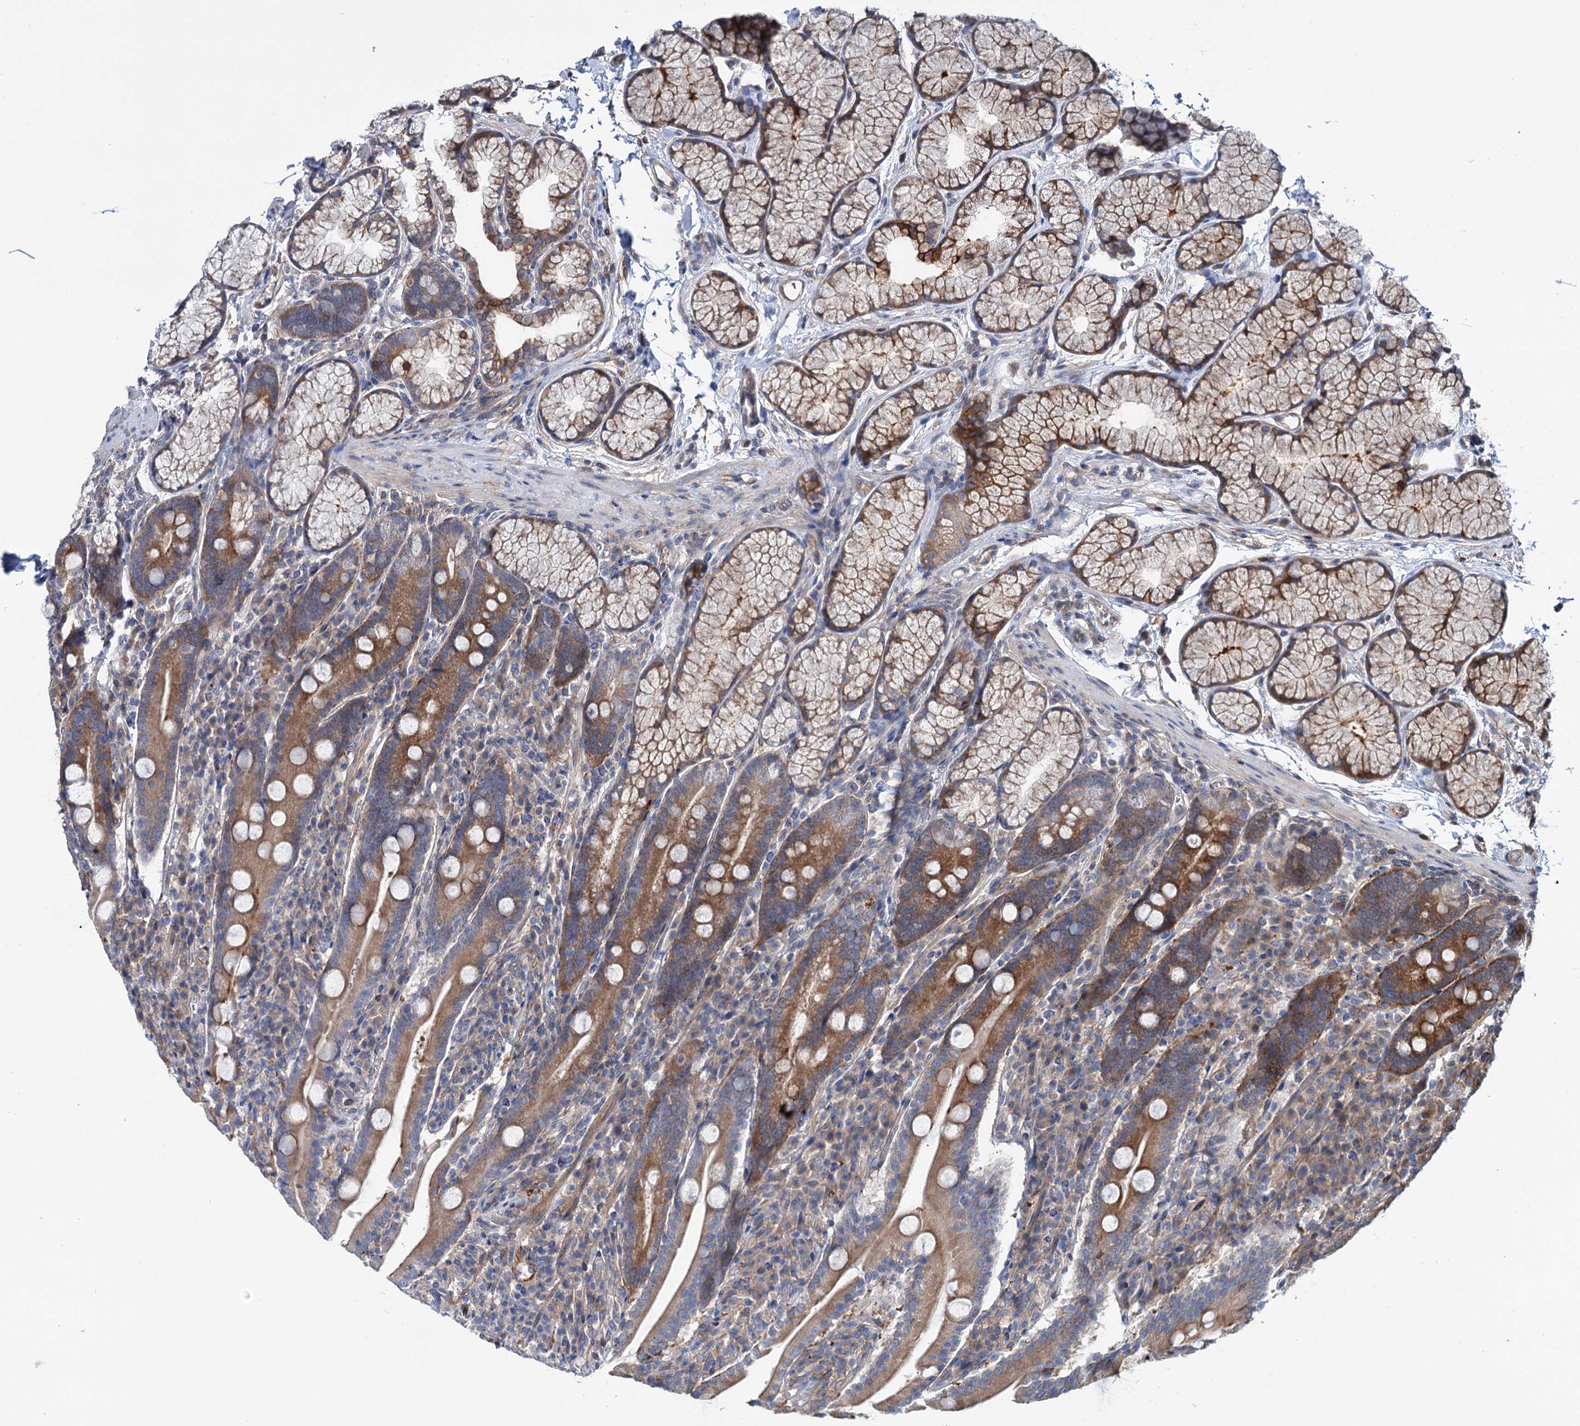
{"staining": {"intensity": "moderate", "quantity": ">75%", "location": "cytoplasmic/membranous"}, "tissue": "duodenum", "cell_type": "Glandular cells", "image_type": "normal", "snomed": [{"axis": "morphology", "description": "Normal tissue, NOS"}, {"axis": "topography", "description": "Duodenum"}], "caption": "Glandular cells display medium levels of moderate cytoplasmic/membranous positivity in approximately >75% of cells in benign duodenum. Using DAB (3,3'-diaminobenzidine) (brown) and hematoxylin (blue) stains, captured at high magnification using brightfield microscopy.", "gene": "PTDSS2", "patient": {"sex": "male", "age": 35}}